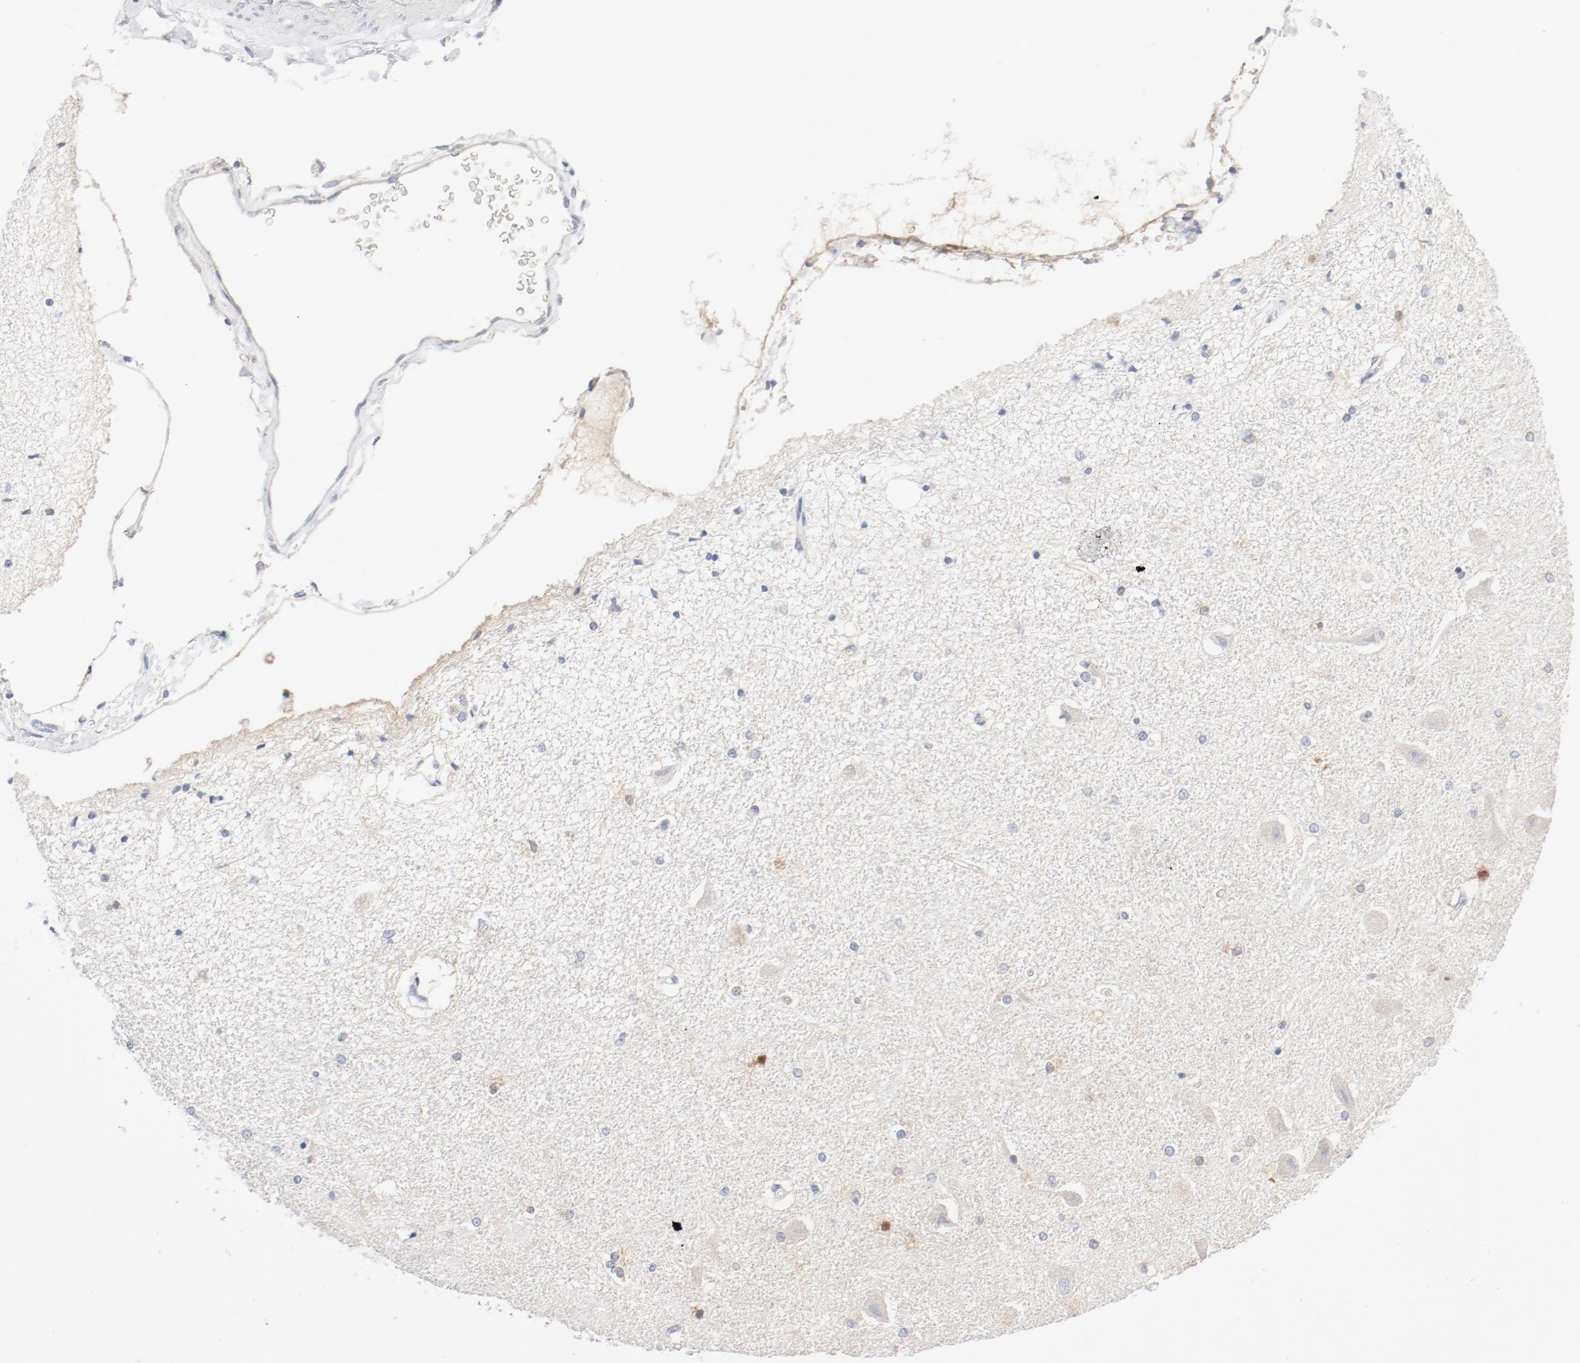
{"staining": {"intensity": "negative", "quantity": "none", "location": "none"}, "tissue": "hippocampus", "cell_type": "Glial cells", "image_type": "normal", "snomed": [{"axis": "morphology", "description": "Normal tissue, NOS"}, {"axis": "topography", "description": "Hippocampus"}], "caption": "Glial cells are negative for brown protein staining in benign hippocampus.", "gene": "PGM1", "patient": {"sex": "female", "age": 54}}